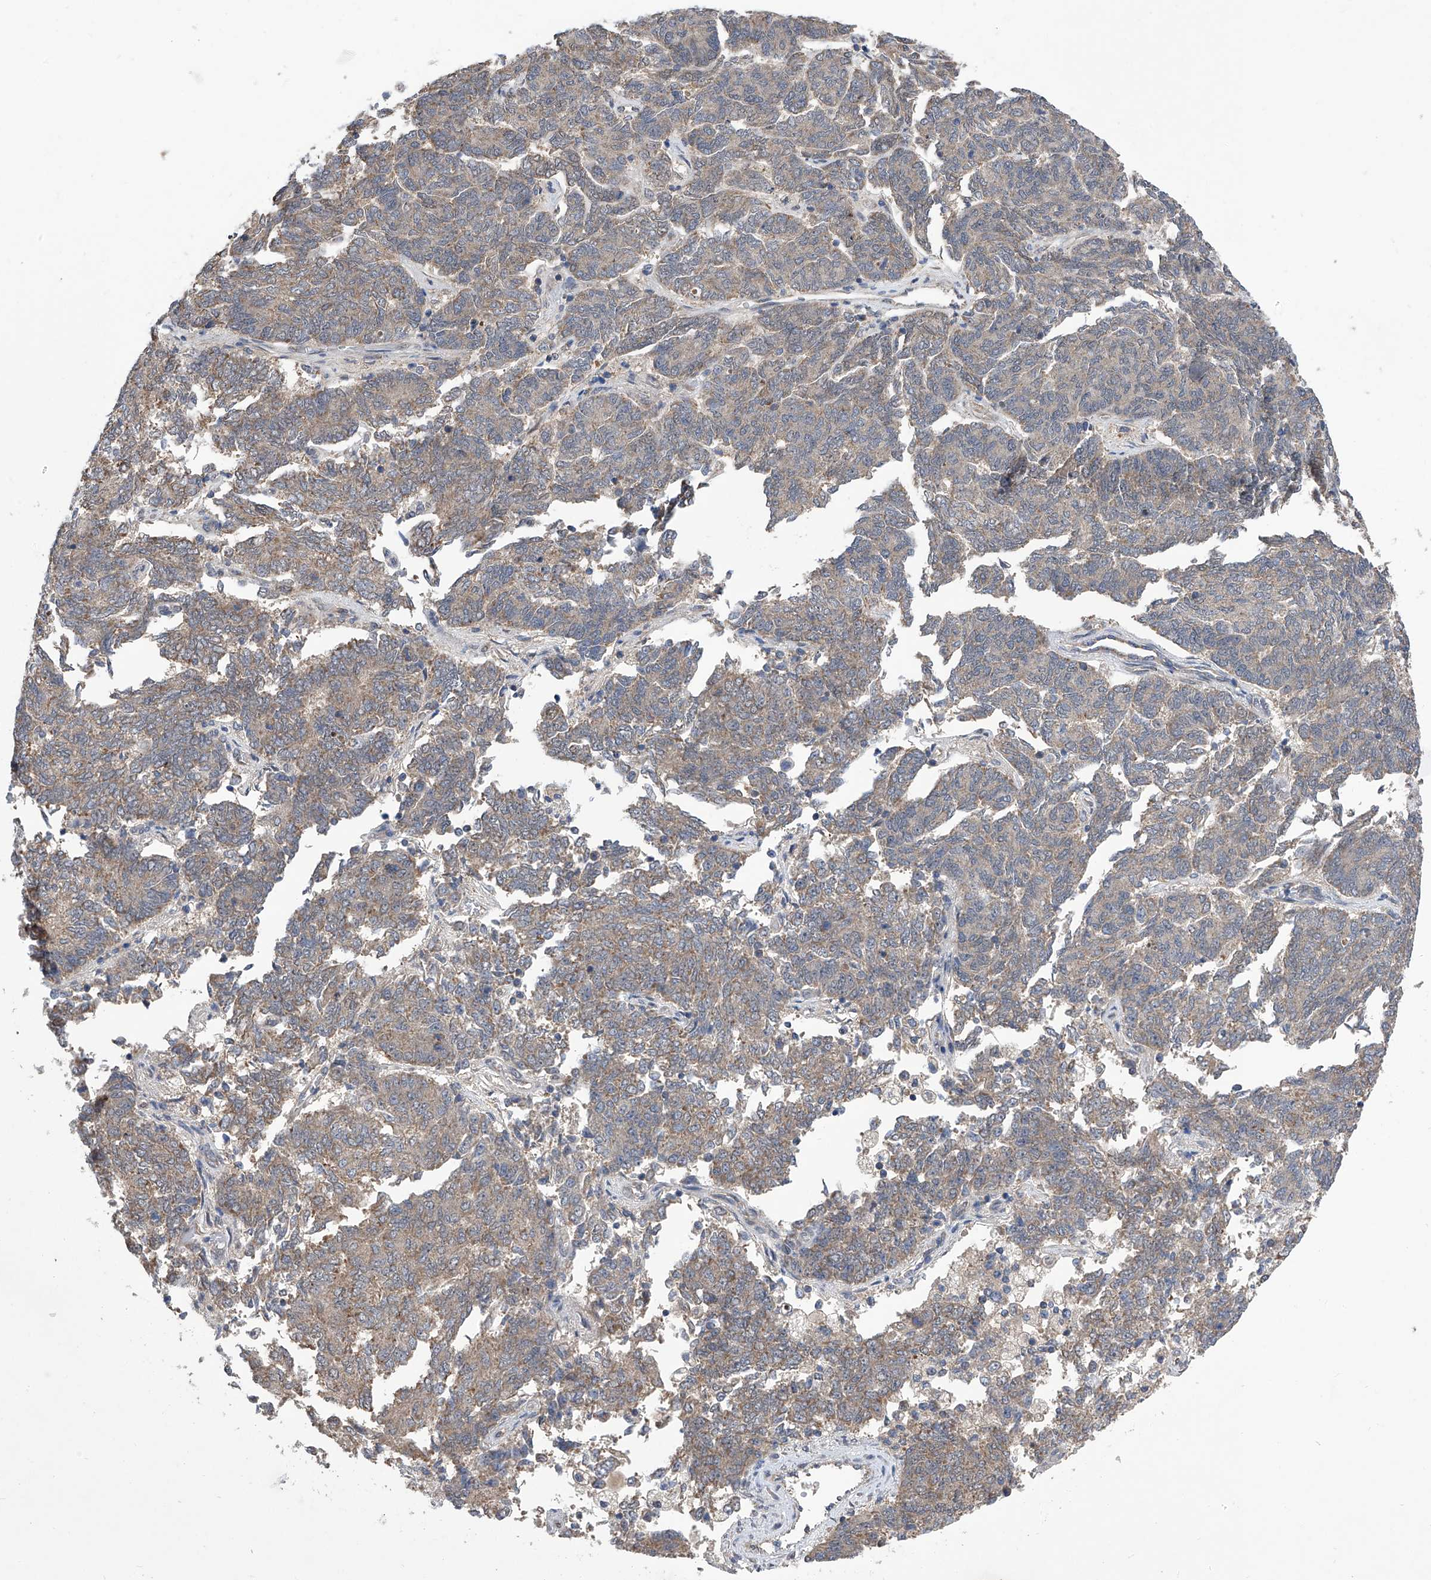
{"staining": {"intensity": "weak", "quantity": ">75%", "location": "cytoplasmic/membranous"}, "tissue": "endometrial cancer", "cell_type": "Tumor cells", "image_type": "cancer", "snomed": [{"axis": "morphology", "description": "Adenocarcinoma, NOS"}, {"axis": "topography", "description": "Endometrium"}], "caption": "The histopathology image demonstrates staining of adenocarcinoma (endometrial), revealing weak cytoplasmic/membranous protein expression (brown color) within tumor cells.", "gene": "USP45", "patient": {"sex": "female", "age": 80}}